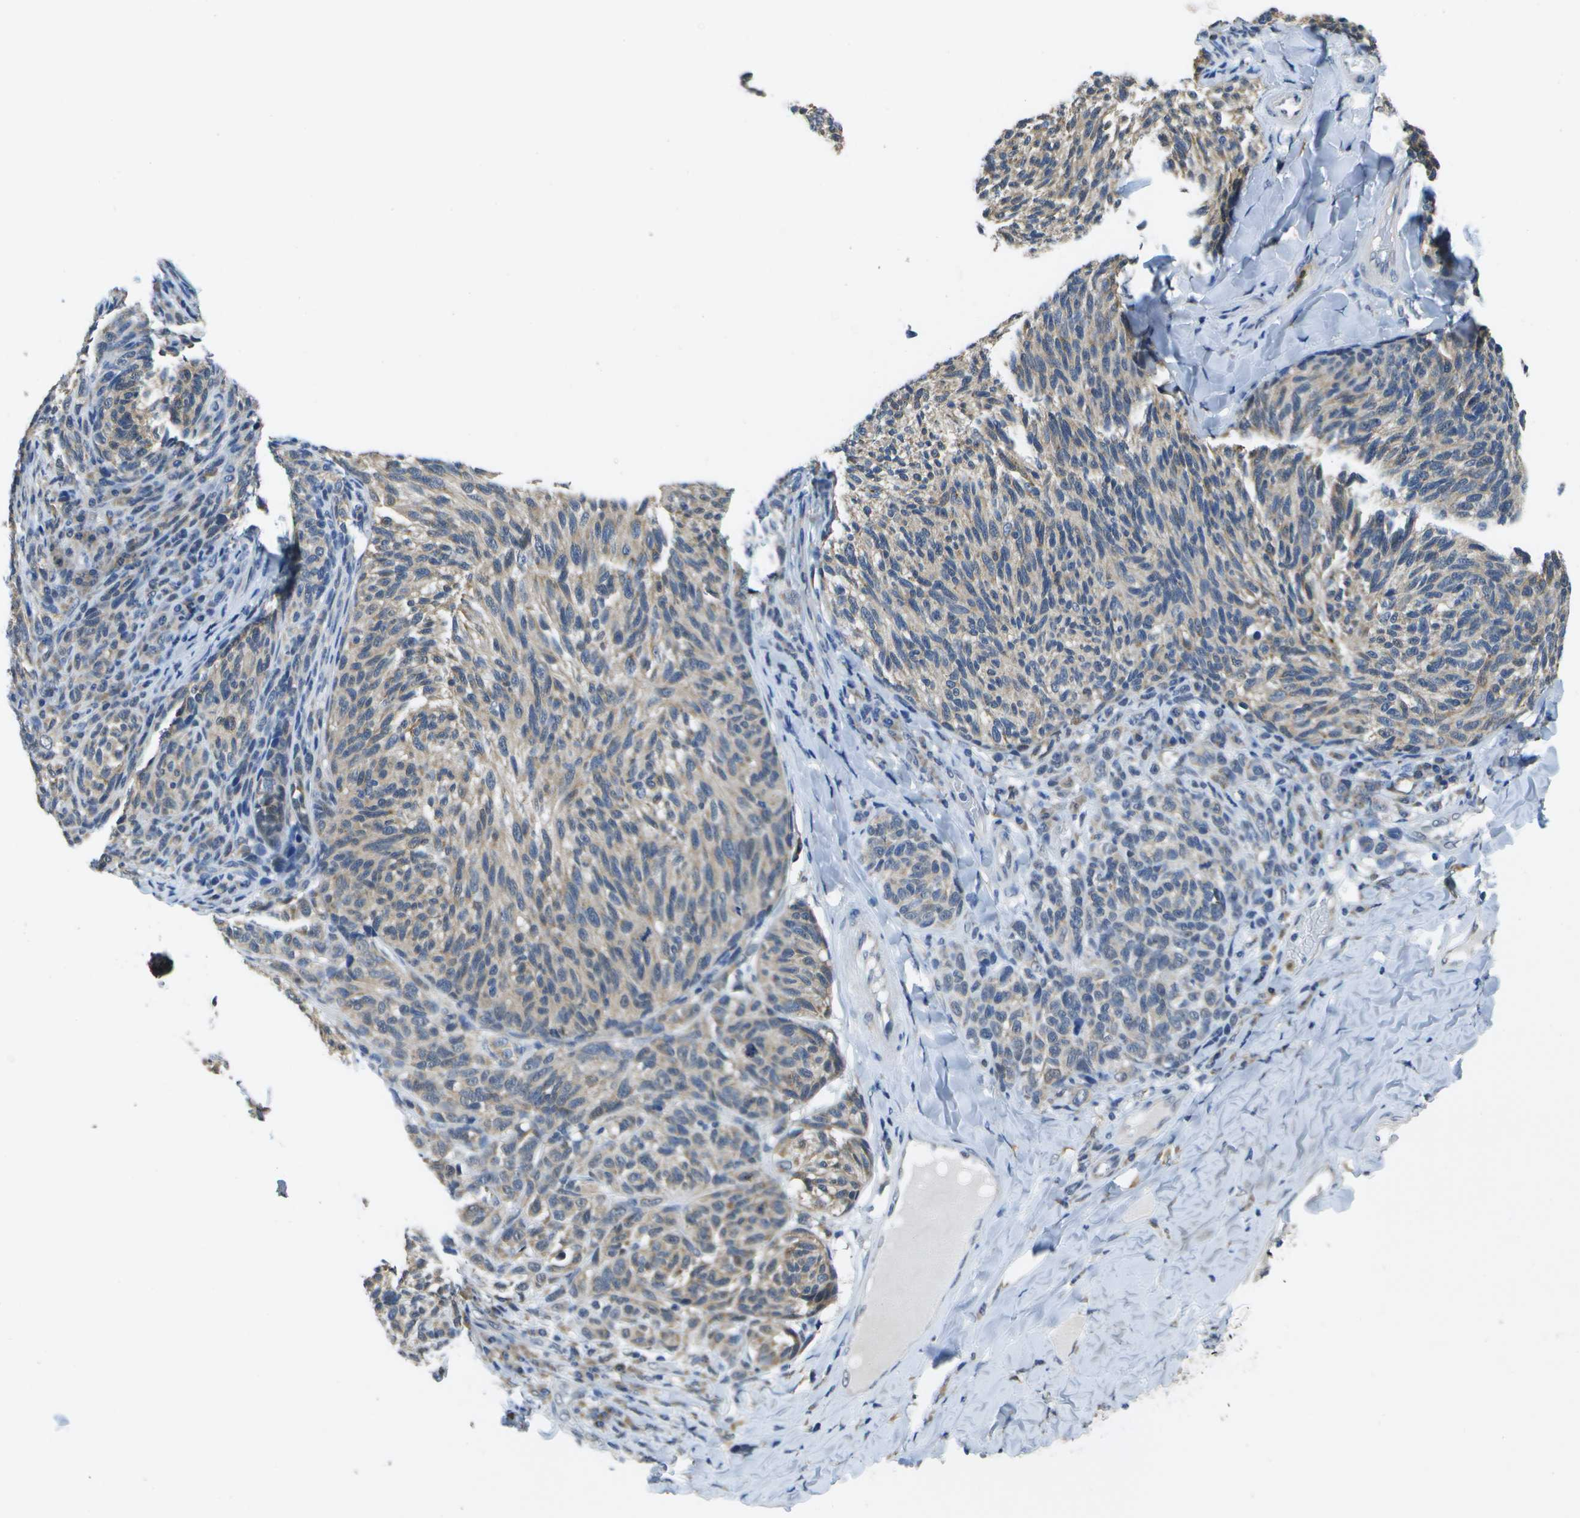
{"staining": {"intensity": "weak", "quantity": "25%-75%", "location": "cytoplasmic/membranous"}, "tissue": "melanoma", "cell_type": "Tumor cells", "image_type": "cancer", "snomed": [{"axis": "morphology", "description": "Malignant melanoma, NOS"}, {"axis": "topography", "description": "Skin"}], "caption": "Melanoma tissue demonstrates weak cytoplasmic/membranous positivity in approximately 25%-75% of tumor cells, visualized by immunohistochemistry.", "gene": "DSE", "patient": {"sex": "female", "age": 73}}